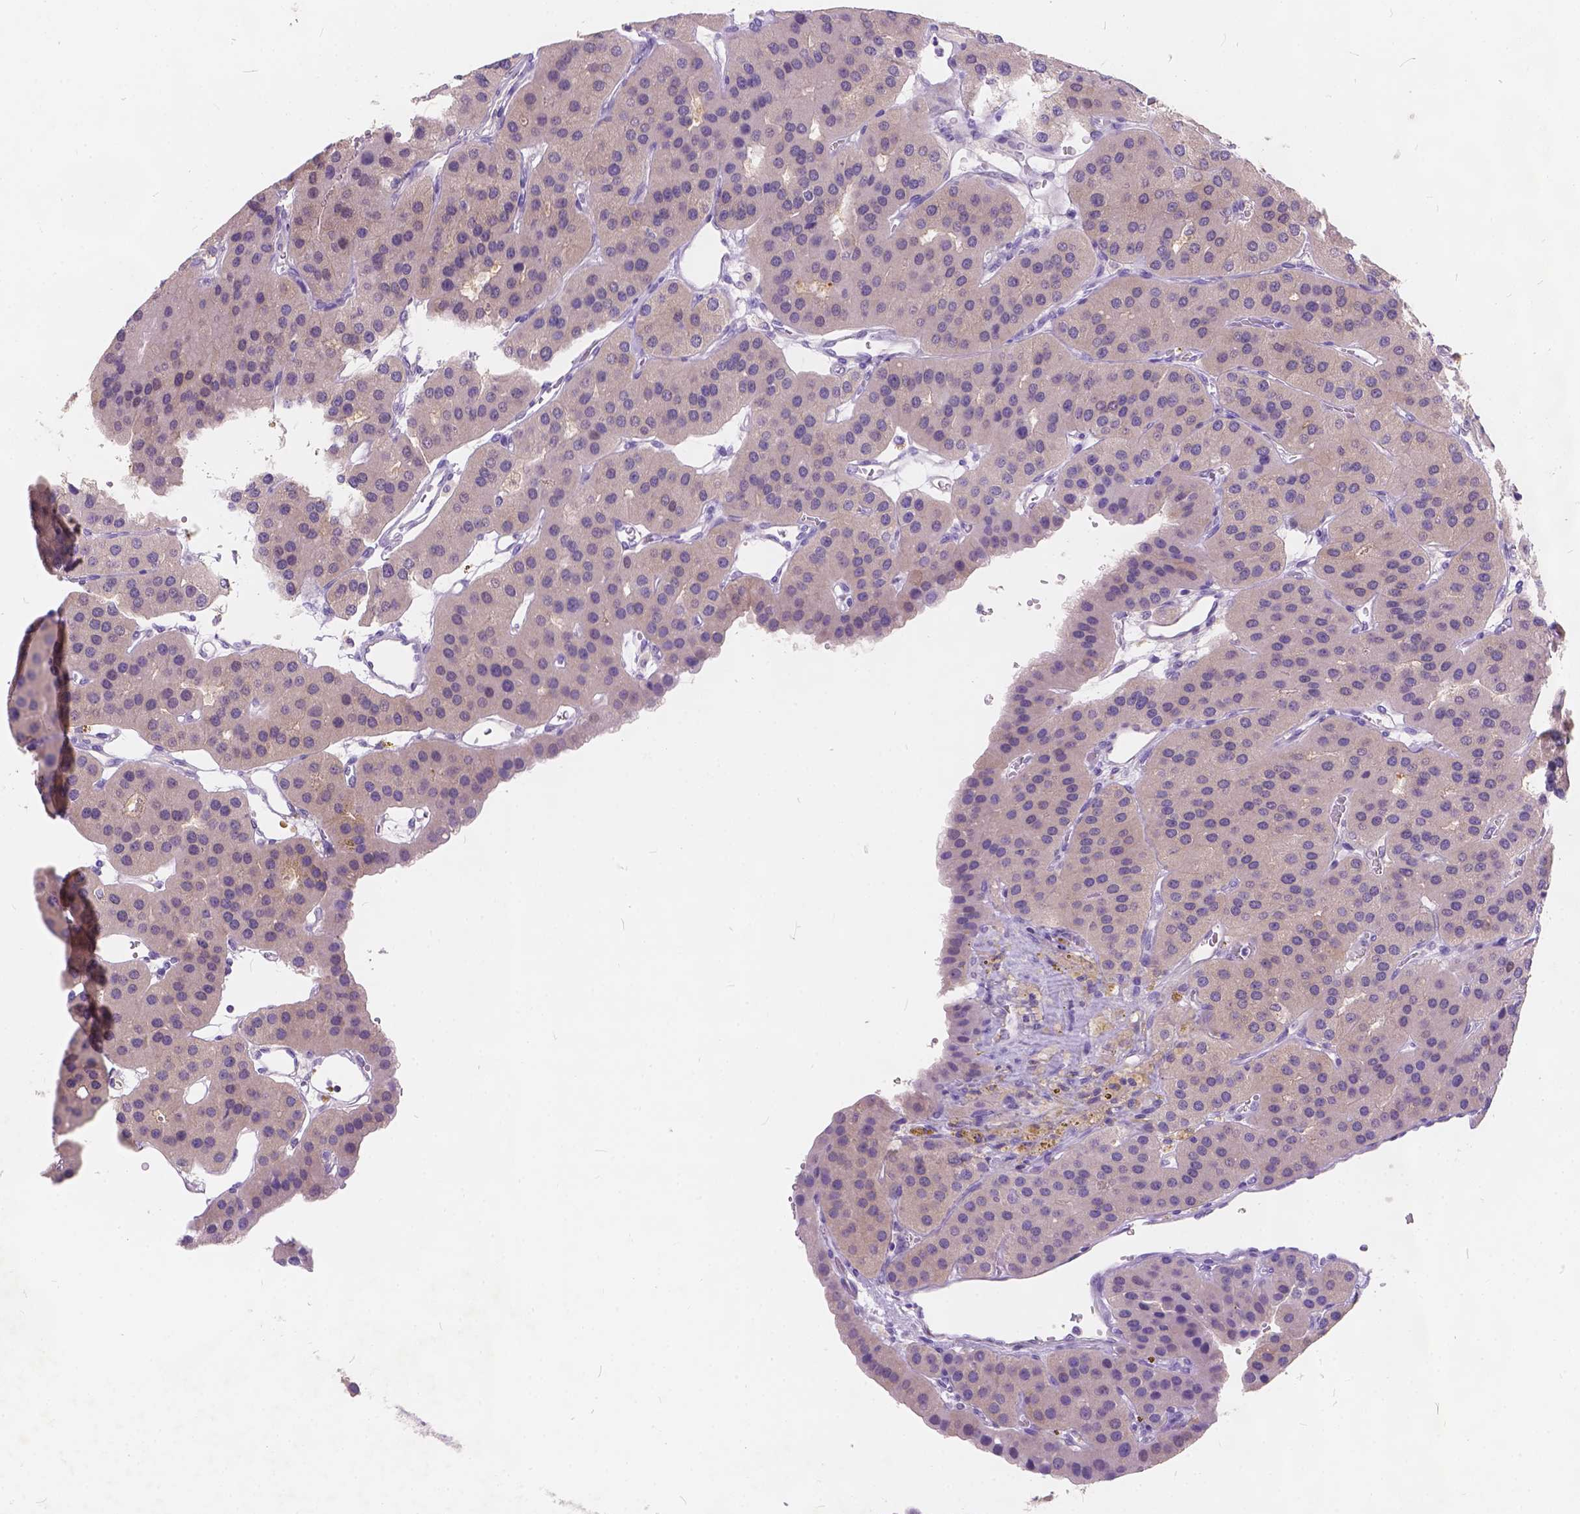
{"staining": {"intensity": "negative", "quantity": "none", "location": "none"}, "tissue": "parathyroid gland", "cell_type": "Glandular cells", "image_type": "normal", "snomed": [{"axis": "morphology", "description": "Normal tissue, NOS"}, {"axis": "morphology", "description": "Adenoma, NOS"}, {"axis": "topography", "description": "Parathyroid gland"}], "caption": "Glandular cells show no significant expression in benign parathyroid gland. (DAB immunohistochemistry visualized using brightfield microscopy, high magnification).", "gene": "PEX11G", "patient": {"sex": "female", "age": 86}}